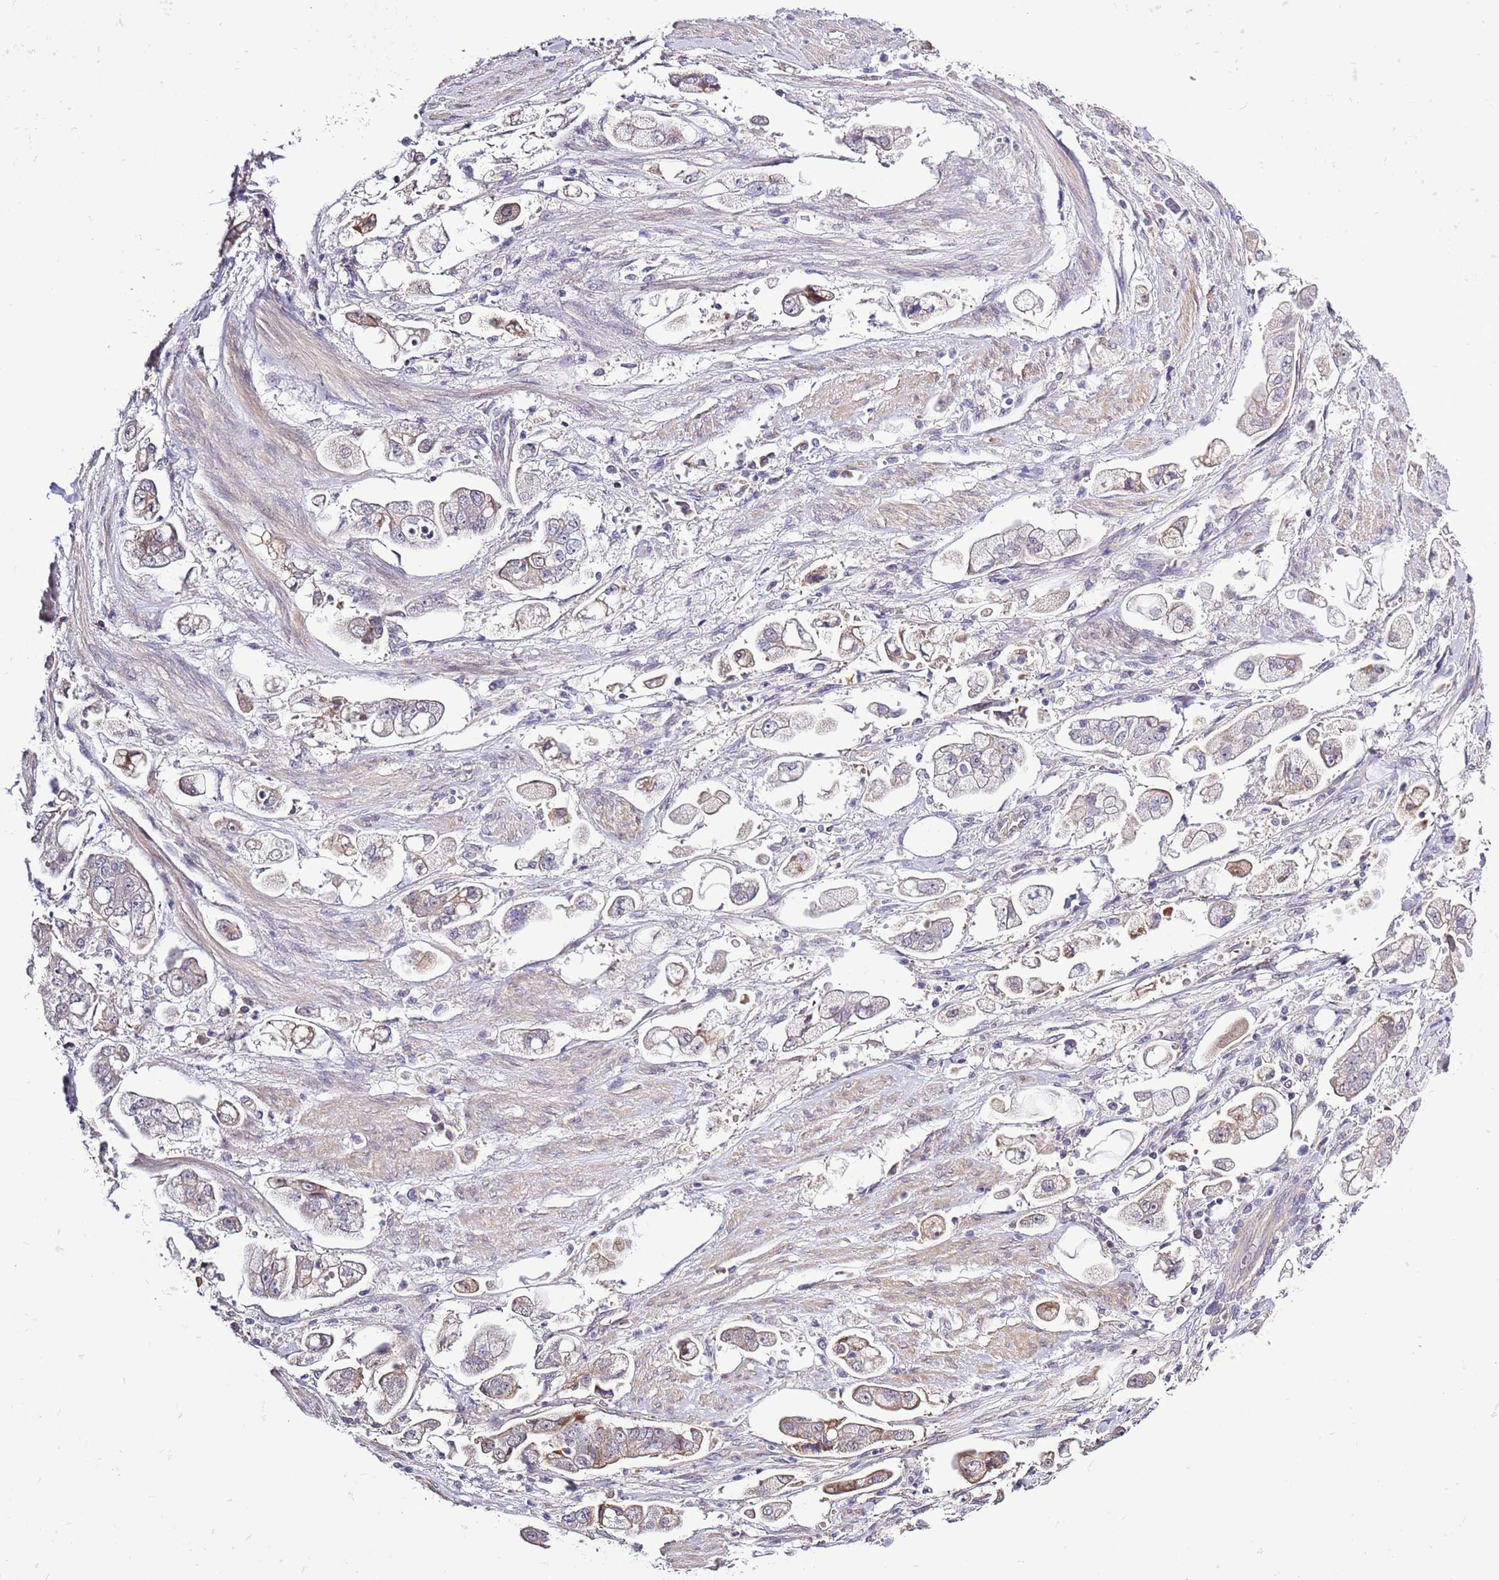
{"staining": {"intensity": "weak", "quantity": "<25%", "location": "cytoplasmic/membranous"}, "tissue": "stomach cancer", "cell_type": "Tumor cells", "image_type": "cancer", "snomed": [{"axis": "morphology", "description": "Adenocarcinoma, NOS"}, {"axis": "topography", "description": "Stomach"}], "caption": "This is a micrograph of immunohistochemistry staining of stomach cancer (adenocarcinoma), which shows no expression in tumor cells.", "gene": "LIPJ", "patient": {"sex": "male", "age": 62}}